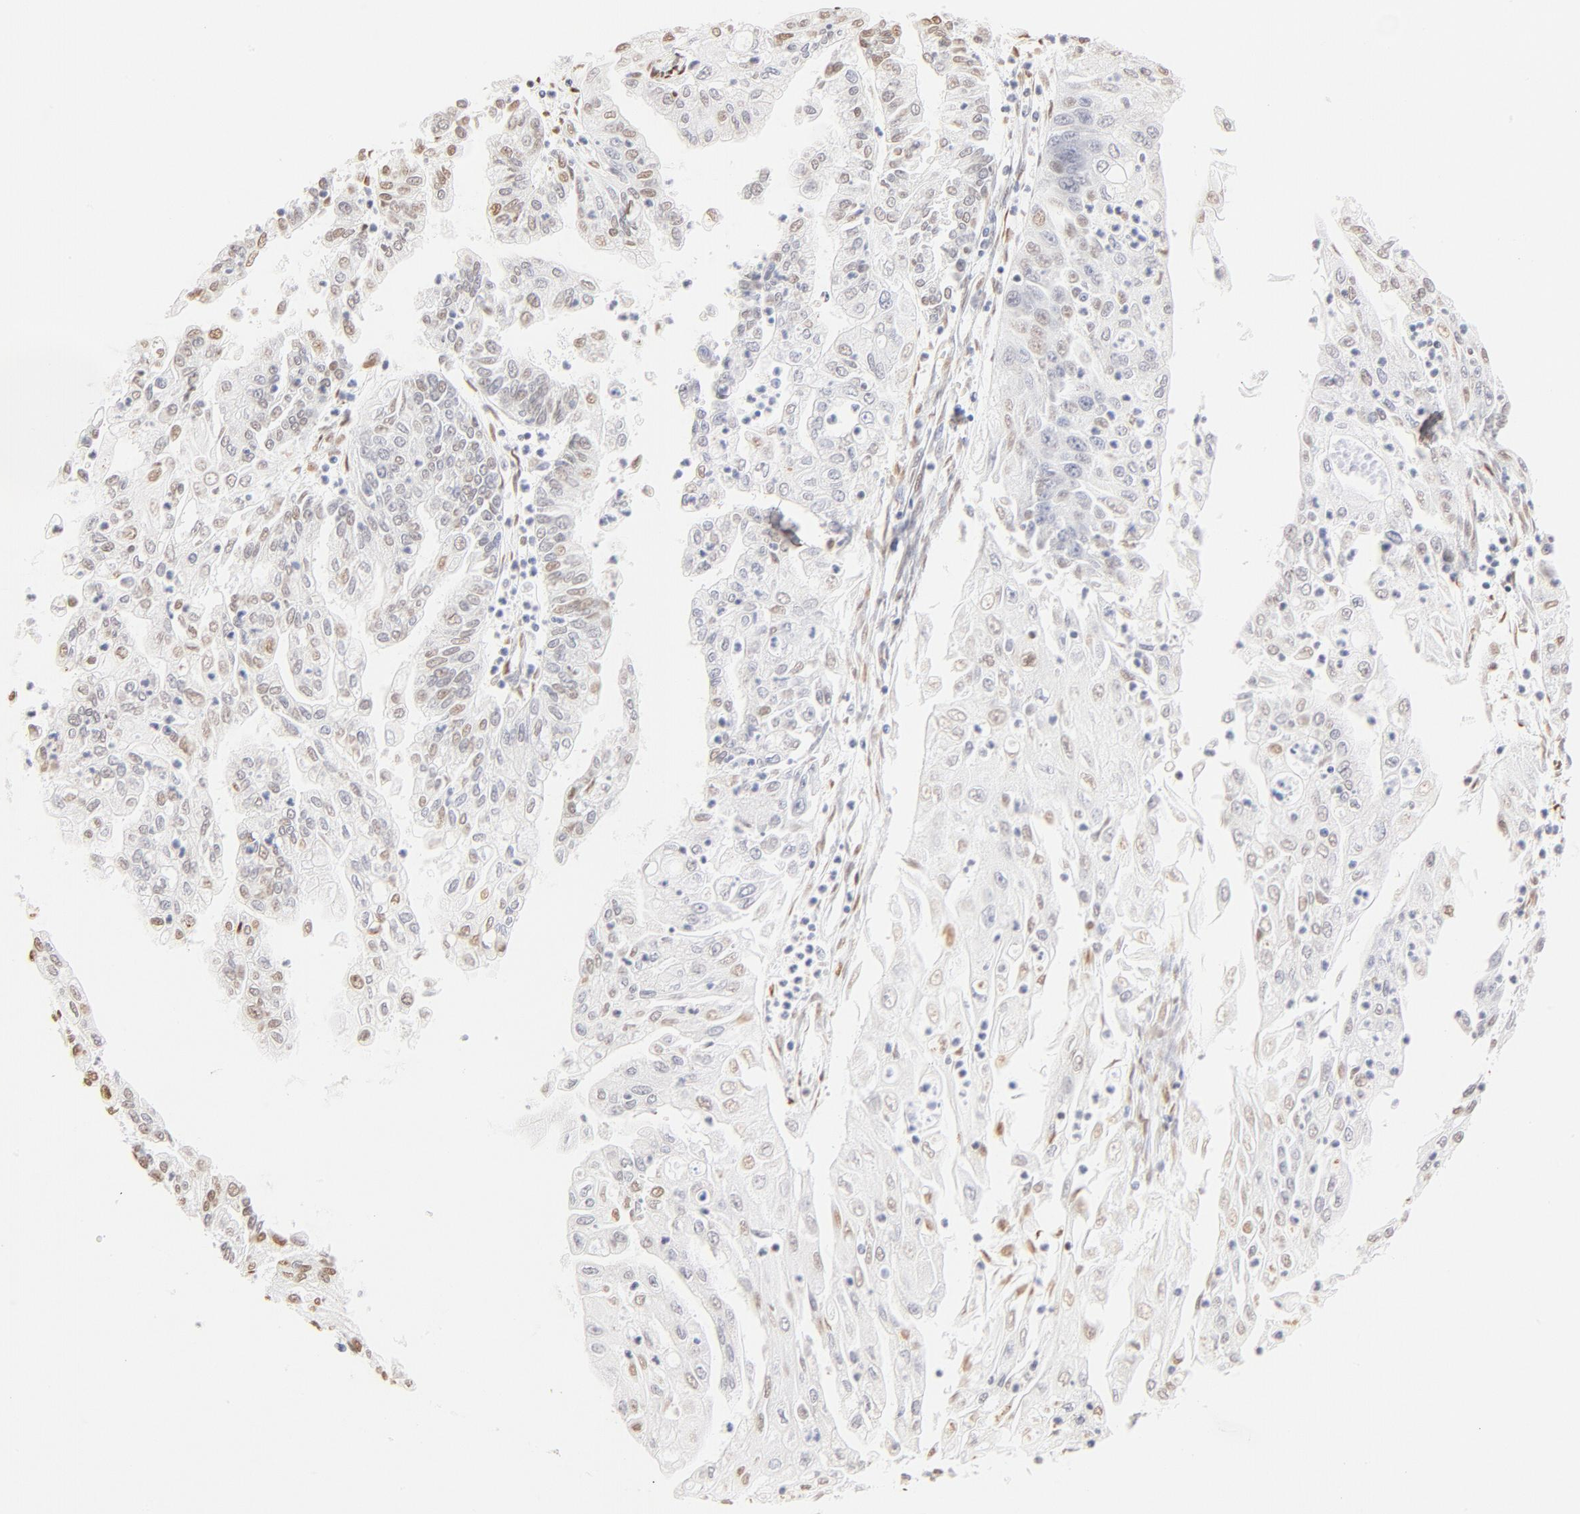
{"staining": {"intensity": "weak", "quantity": "<25%", "location": "nuclear"}, "tissue": "endometrial cancer", "cell_type": "Tumor cells", "image_type": "cancer", "snomed": [{"axis": "morphology", "description": "Adenocarcinoma, NOS"}, {"axis": "topography", "description": "Endometrium"}], "caption": "This micrograph is of endometrial cancer stained with immunohistochemistry (IHC) to label a protein in brown with the nuclei are counter-stained blue. There is no expression in tumor cells.", "gene": "ZNF540", "patient": {"sex": "female", "age": 75}}